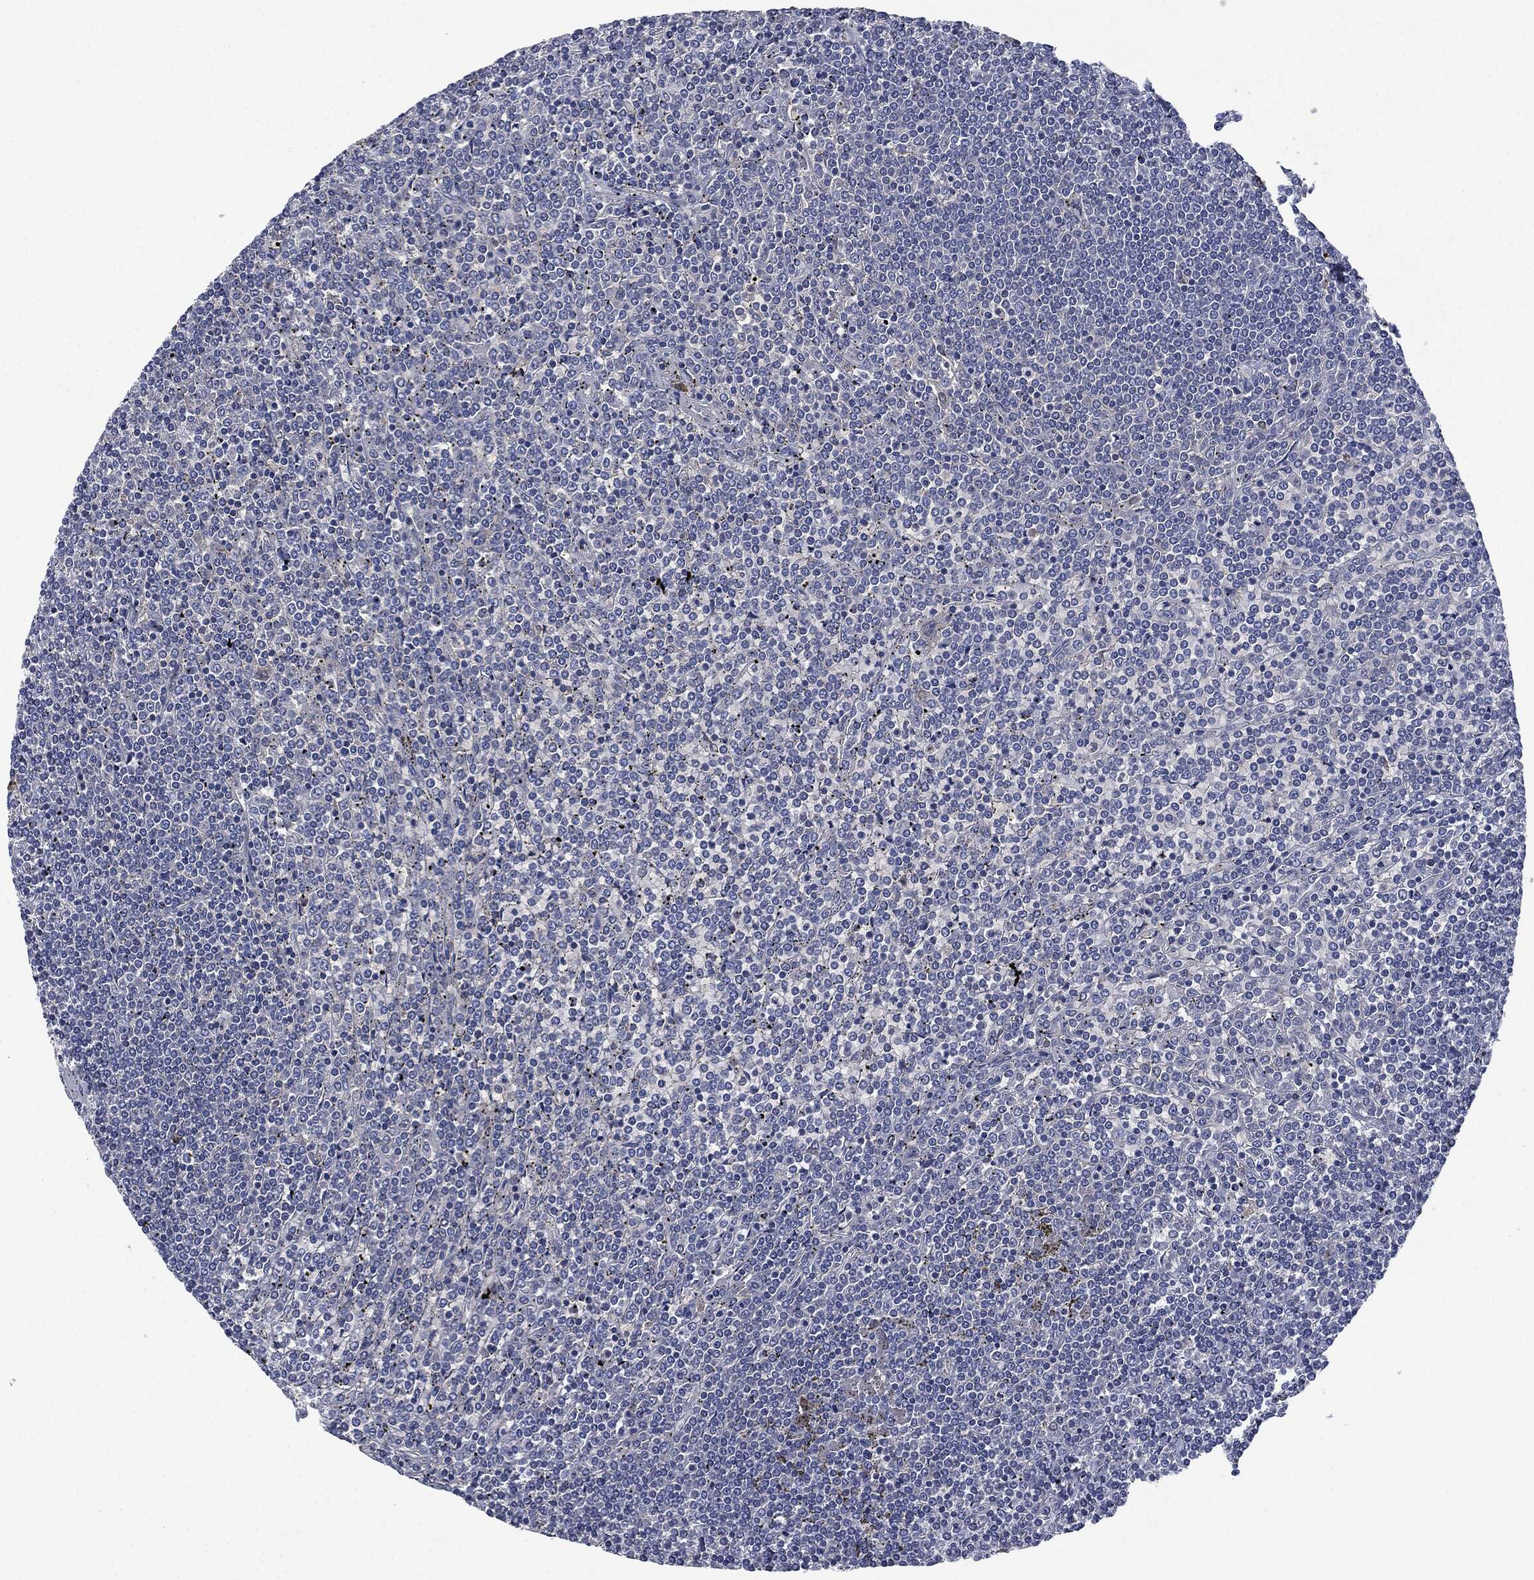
{"staining": {"intensity": "negative", "quantity": "none", "location": "none"}, "tissue": "lymphoma", "cell_type": "Tumor cells", "image_type": "cancer", "snomed": [{"axis": "morphology", "description": "Malignant lymphoma, non-Hodgkin's type, Low grade"}, {"axis": "topography", "description": "Spleen"}], "caption": "Tumor cells show no significant positivity in lymphoma.", "gene": "SIGLEC7", "patient": {"sex": "female", "age": 19}}